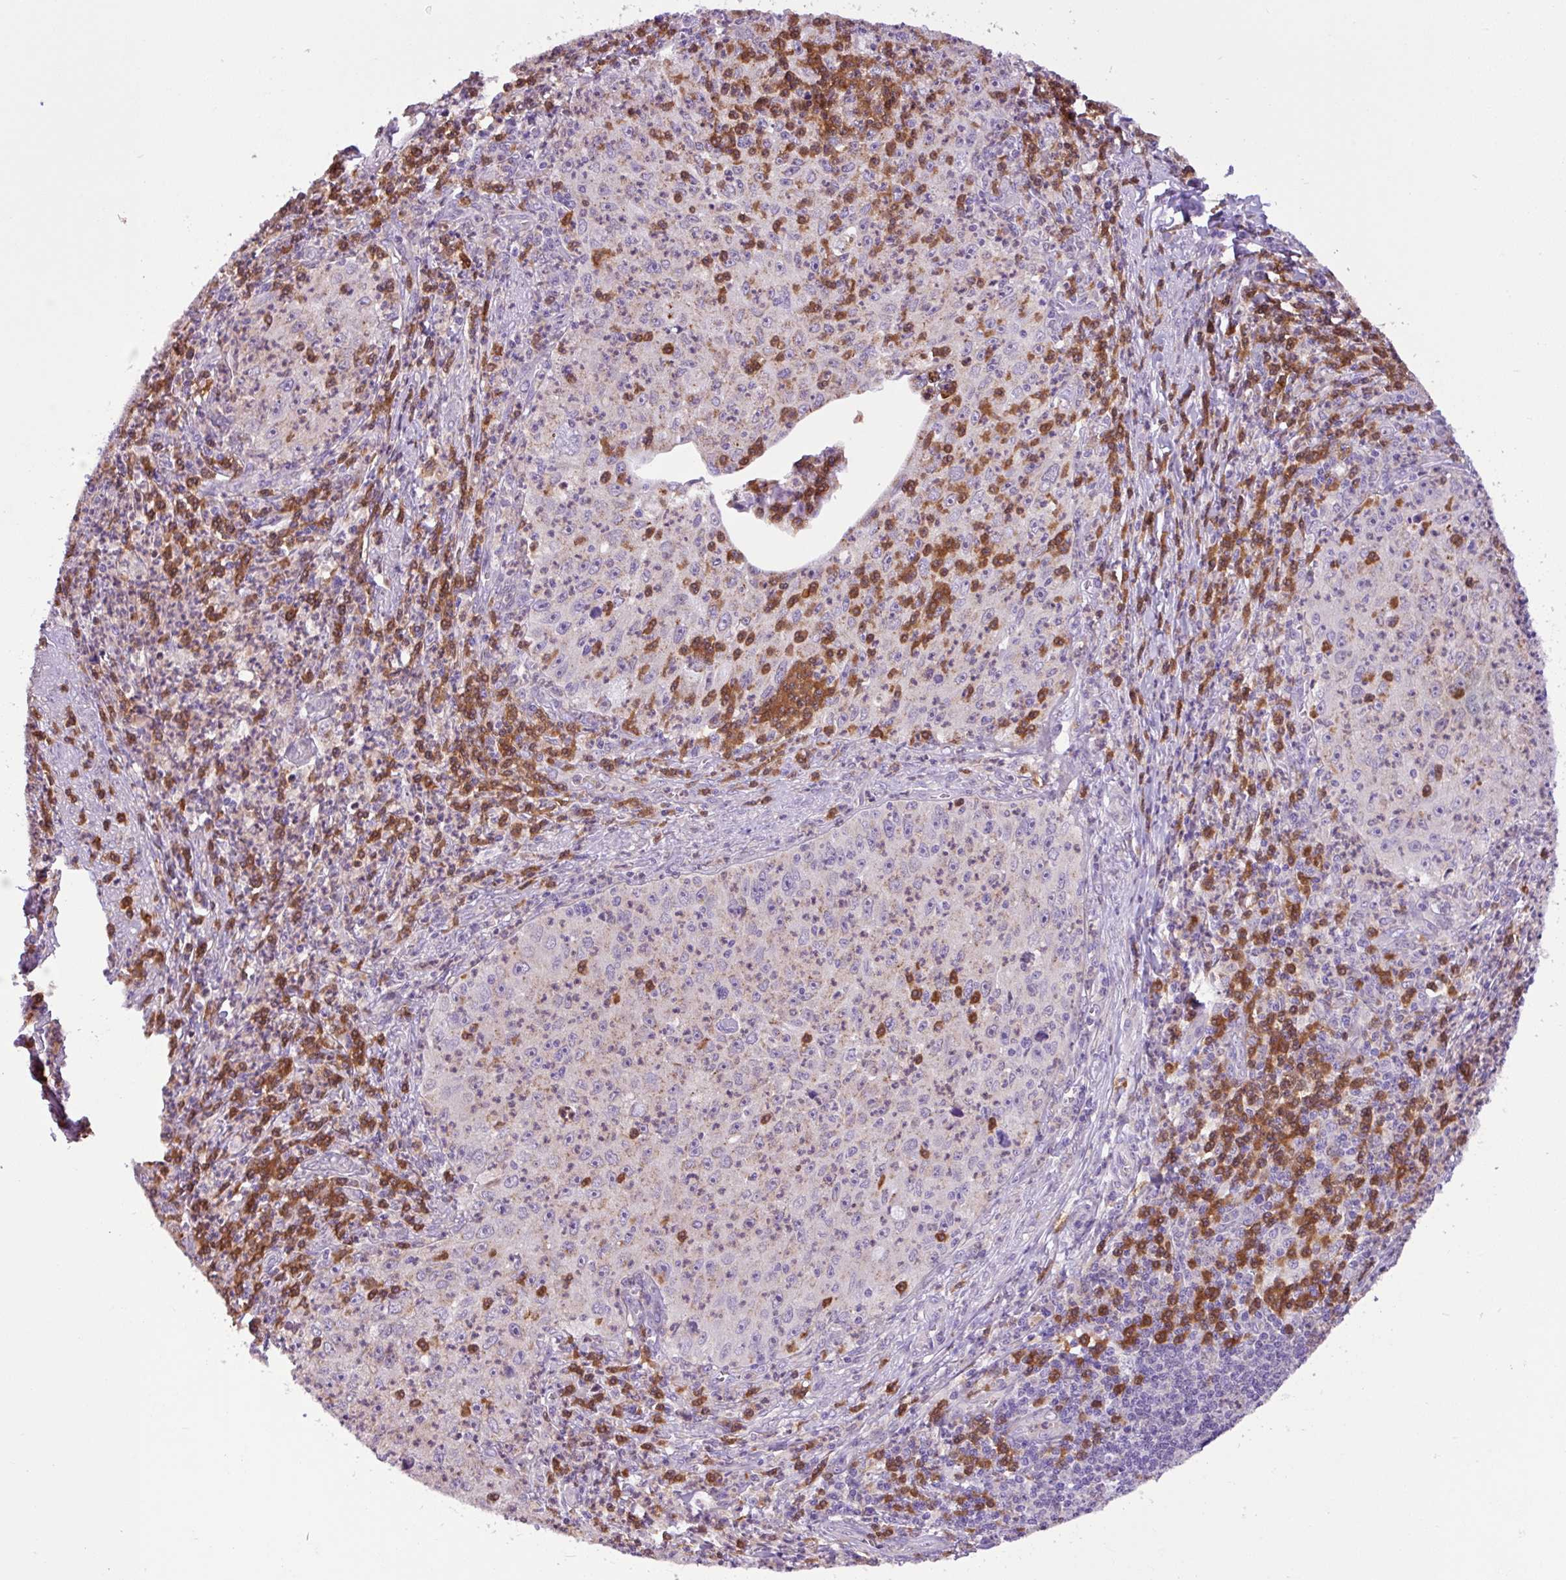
{"staining": {"intensity": "negative", "quantity": "none", "location": "none"}, "tissue": "cervical cancer", "cell_type": "Tumor cells", "image_type": "cancer", "snomed": [{"axis": "morphology", "description": "Squamous cell carcinoma, NOS"}, {"axis": "topography", "description": "Cervix"}], "caption": "Squamous cell carcinoma (cervical) was stained to show a protein in brown. There is no significant expression in tumor cells.", "gene": "TONSL", "patient": {"sex": "female", "age": 30}}